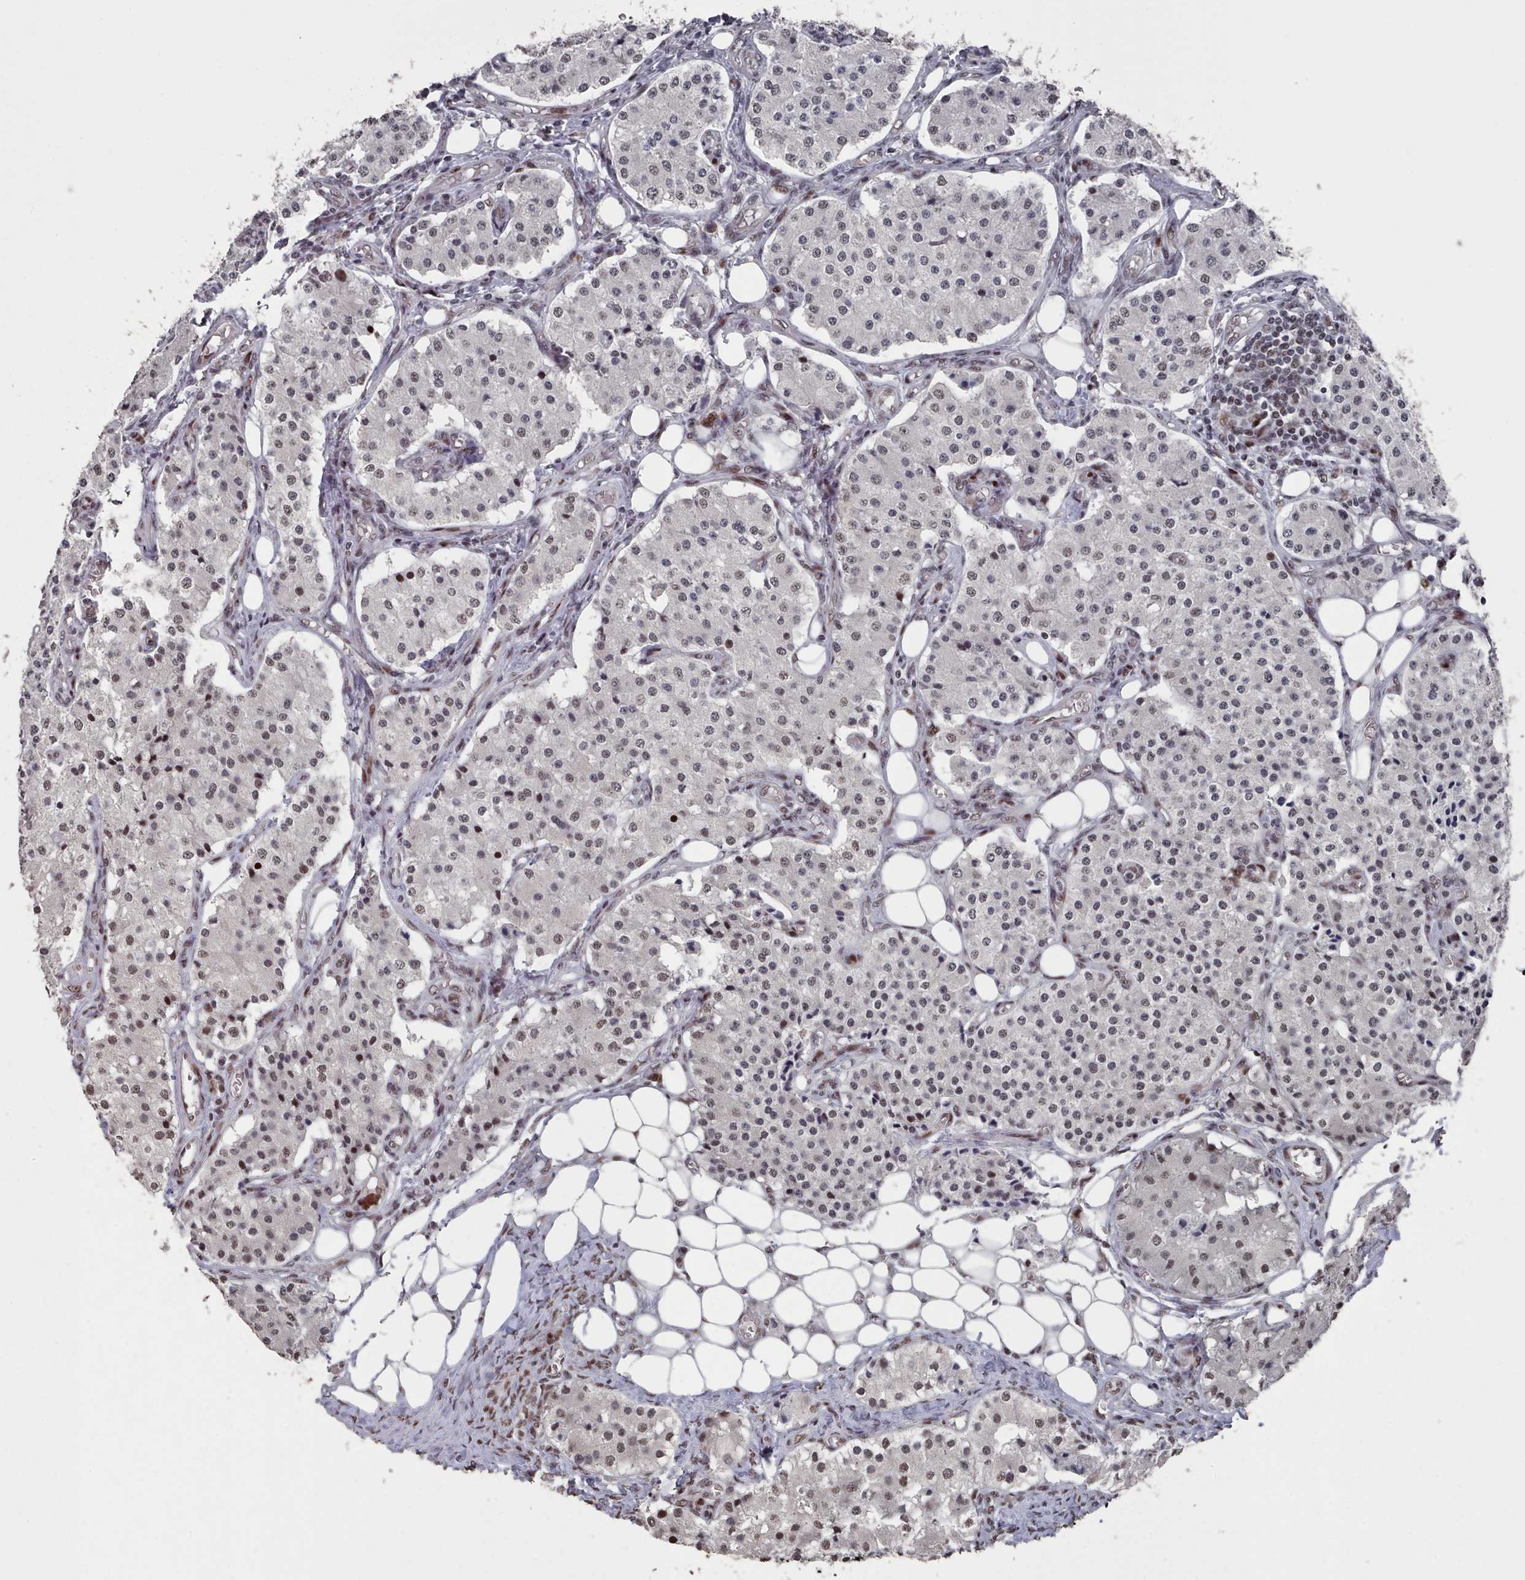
{"staining": {"intensity": "moderate", "quantity": "<25%", "location": "nuclear"}, "tissue": "carcinoid", "cell_type": "Tumor cells", "image_type": "cancer", "snomed": [{"axis": "morphology", "description": "Carcinoid, malignant, NOS"}, {"axis": "topography", "description": "Colon"}], "caption": "Carcinoid was stained to show a protein in brown. There is low levels of moderate nuclear positivity in about <25% of tumor cells. (DAB = brown stain, brightfield microscopy at high magnification).", "gene": "PNRC2", "patient": {"sex": "female", "age": 52}}